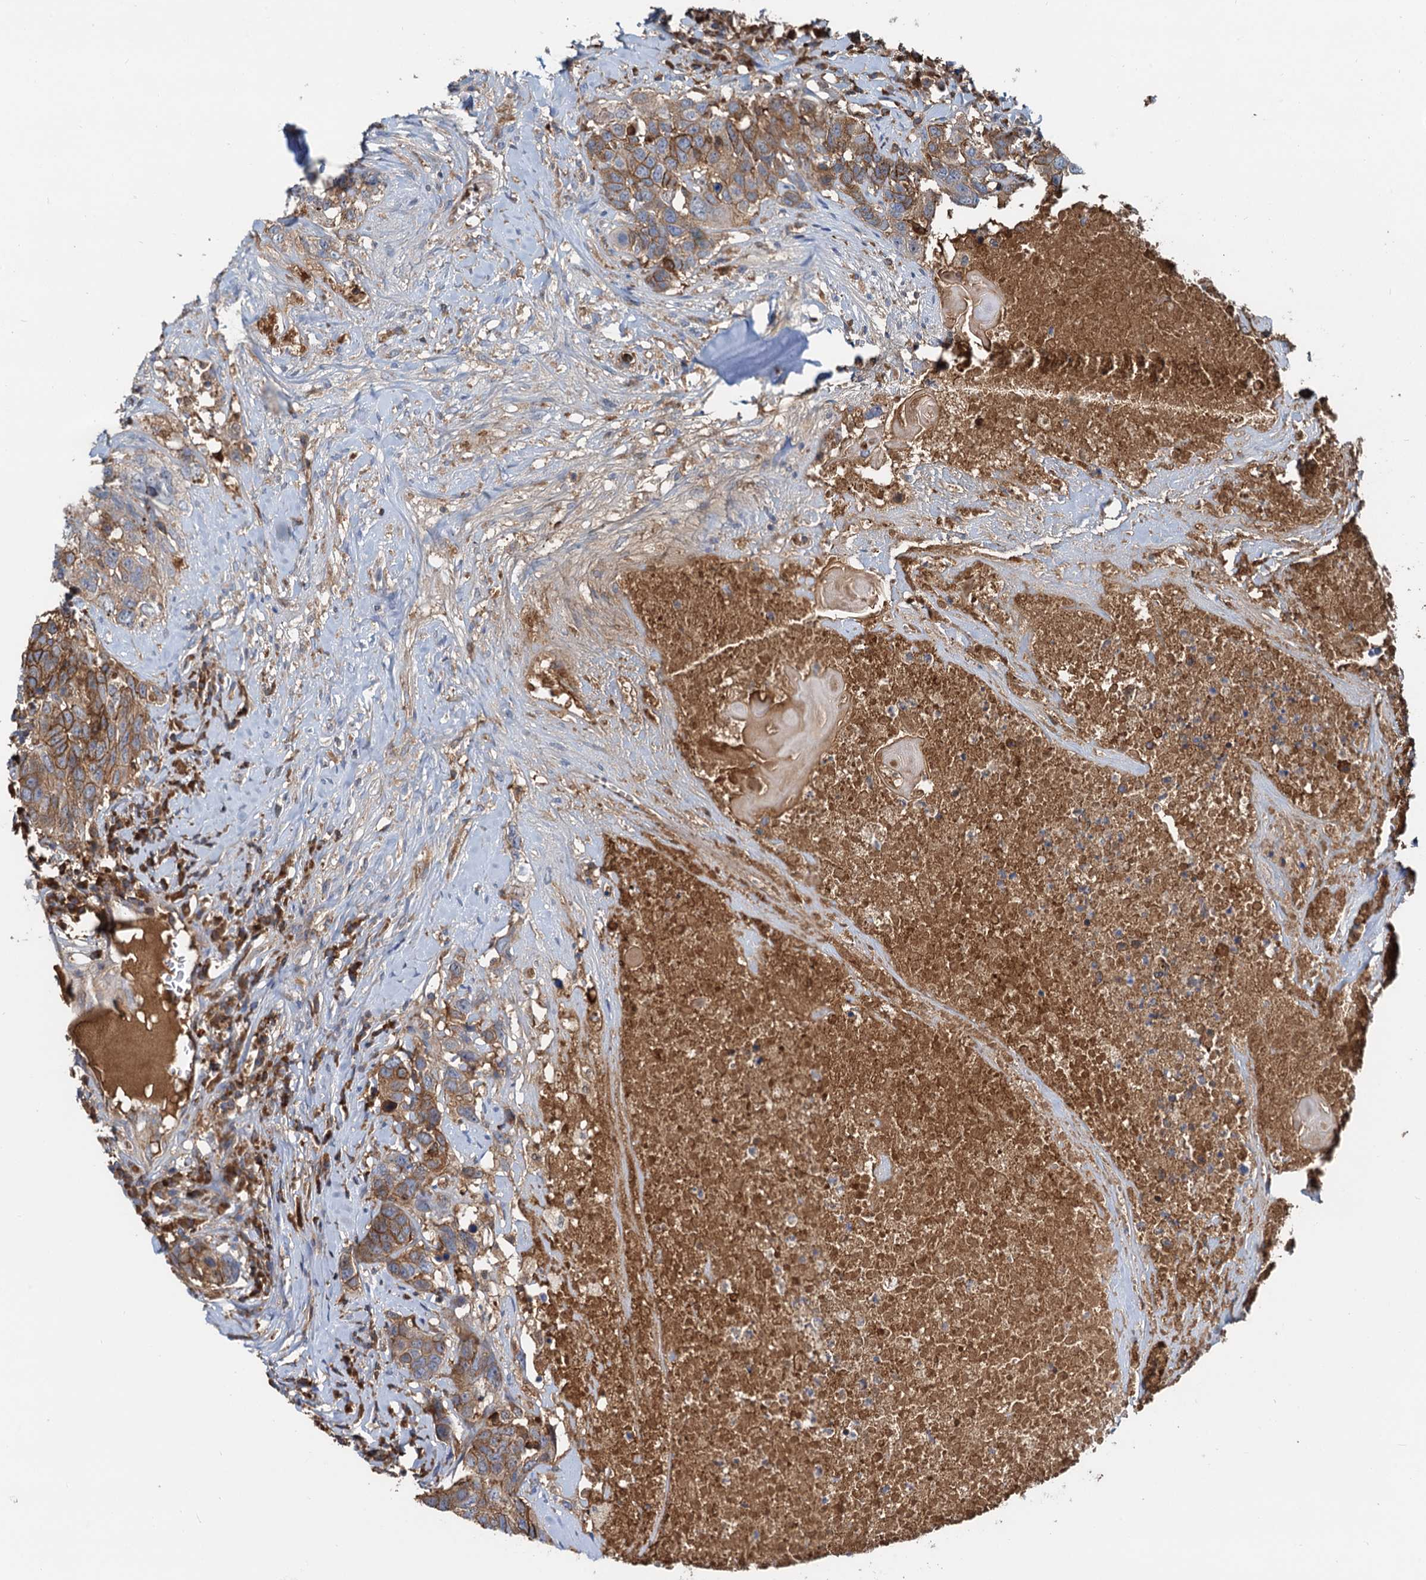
{"staining": {"intensity": "moderate", "quantity": ">75%", "location": "cytoplasmic/membranous"}, "tissue": "head and neck cancer", "cell_type": "Tumor cells", "image_type": "cancer", "snomed": [{"axis": "morphology", "description": "Squamous cell carcinoma, NOS"}, {"axis": "topography", "description": "Head-Neck"}], "caption": "Immunohistochemistry image of human head and neck cancer stained for a protein (brown), which exhibits medium levels of moderate cytoplasmic/membranous positivity in about >75% of tumor cells.", "gene": "LNX2", "patient": {"sex": "male", "age": 66}}